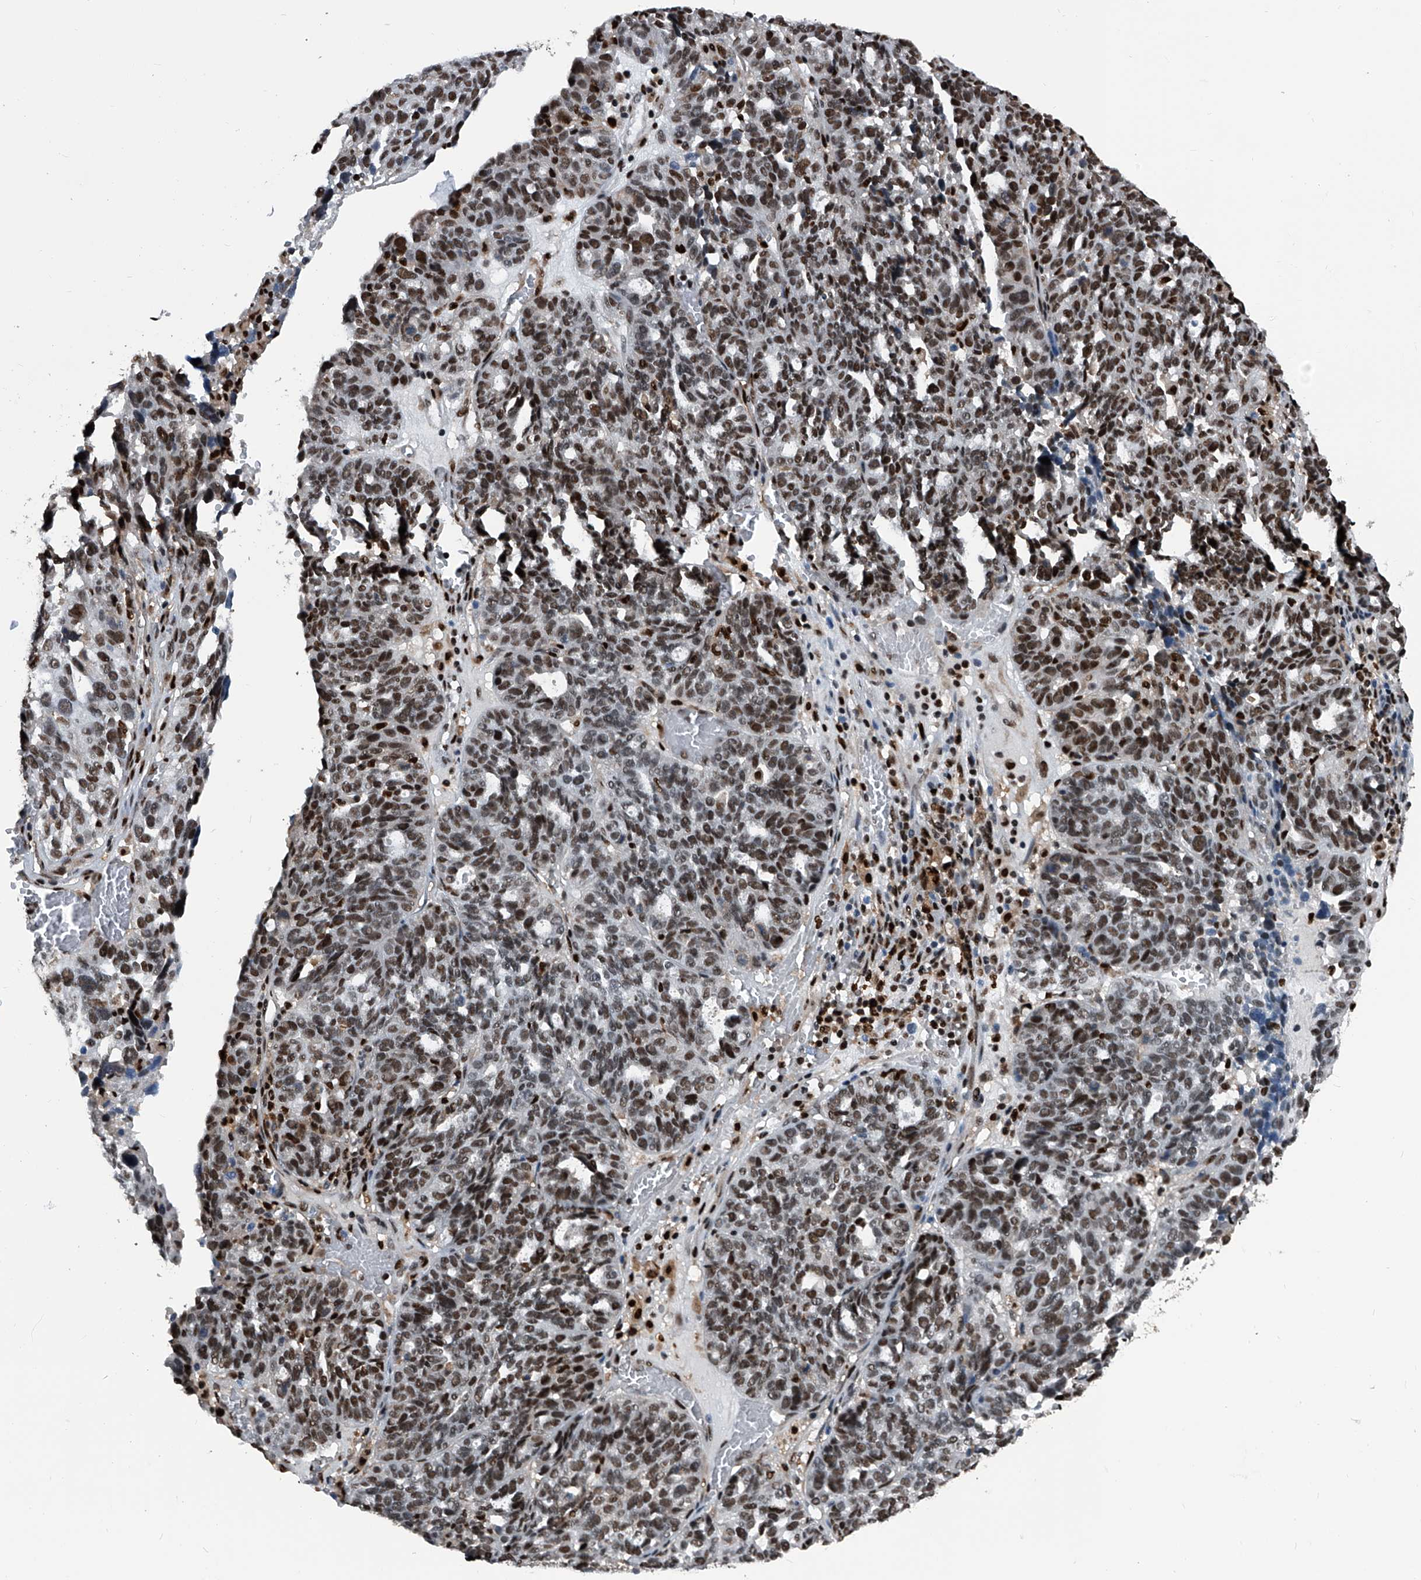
{"staining": {"intensity": "moderate", "quantity": ">75%", "location": "nuclear"}, "tissue": "ovarian cancer", "cell_type": "Tumor cells", "image_type": "cancer", "snomed": [{"axis": "morphology", "description": "Cystadenocarcinoma, serous, NOS"}, {"axis": "topography", "description": "Ovary"}], "caption": "Moderate nuclear staining is identified in about >75% of tumor cells in ovarian serous cystadenocarcinoma.", "gene": "FKBP5", "patient": {"sex": "female", "age": 59}}